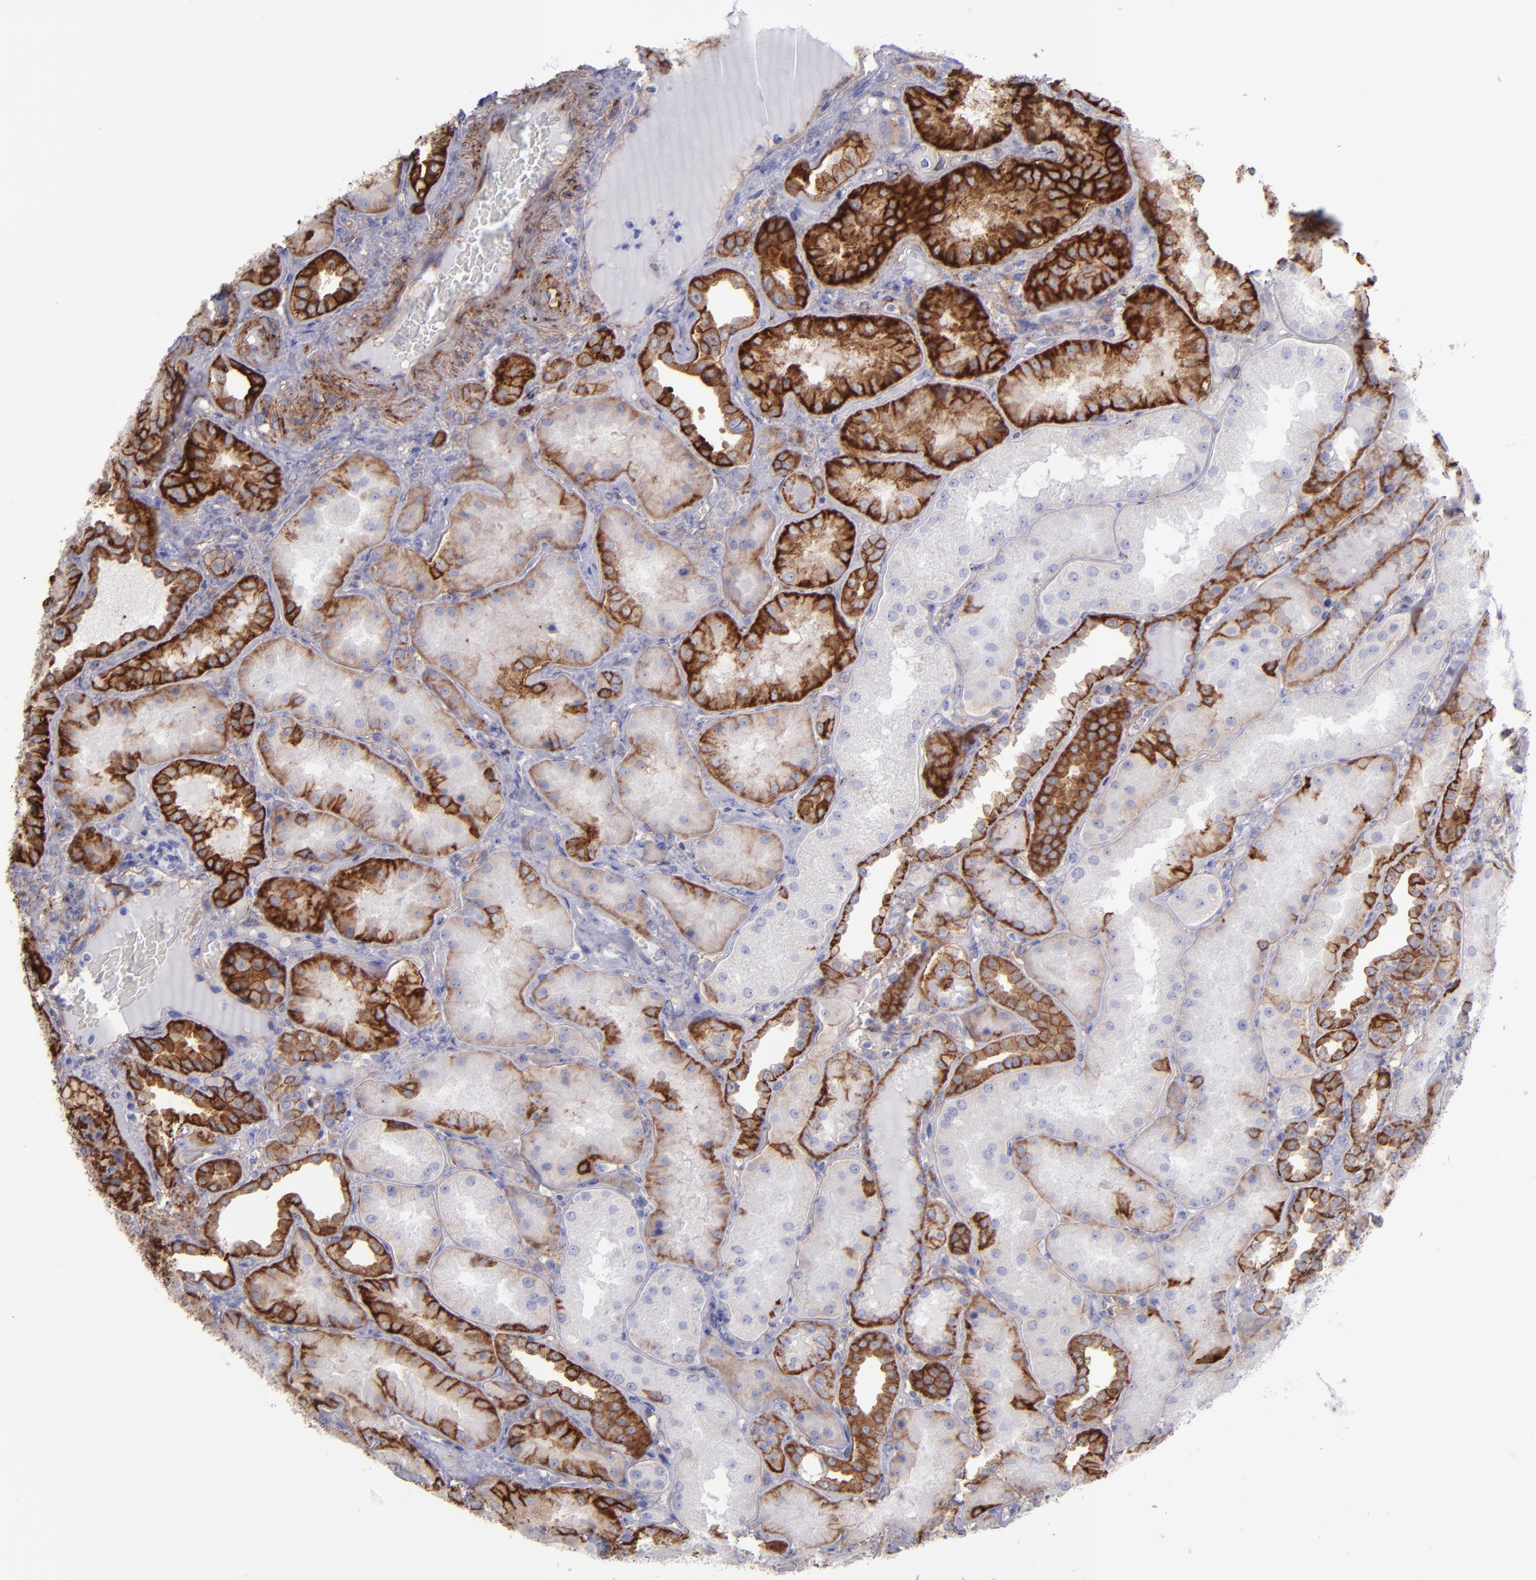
{"staining": {"intensity": "strong", "quantity": ">75%", "location": "cytoplasmic/membranous"}, "tissue": "kidney", "cell_type": "Cells in glomeruli", "image_type": "normal", "snomed": [{"axis": "morphology", "description": "Normal tissue, NOS"}, {"axis": "topography", "description": "Kidney"}], "caption": "The histopathology image shows immunohistochemical staining of unremarkable kidney. There is strong cytoplasmic/membranous expression is seen in approximately >75% of cells in glomeruli.", "gene": "ITGAV", "patient": {"sex": "female", "age": 56}}